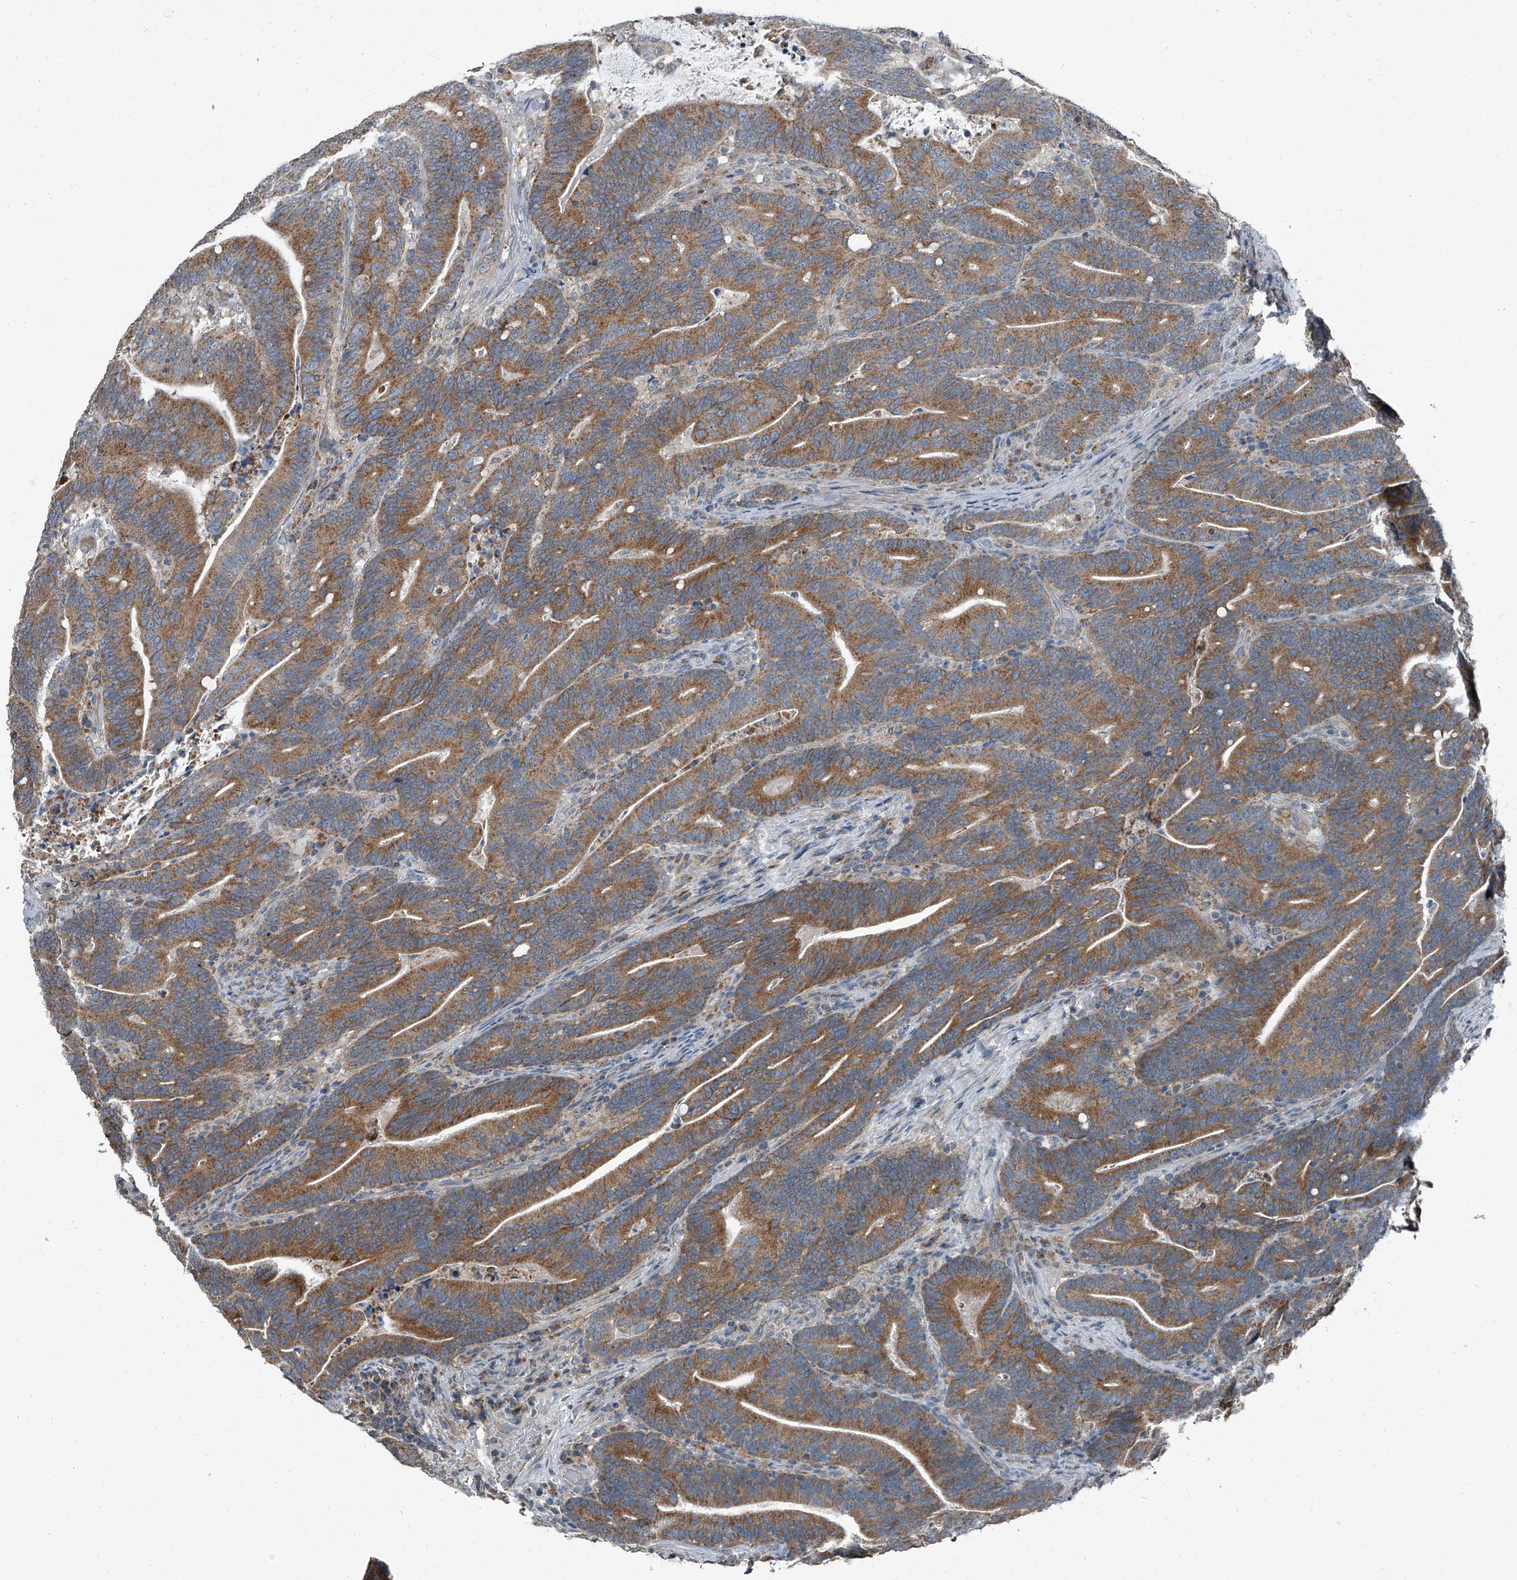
{"staining": {"intensity": "strong", "quantity": ">75%", "location": "cytoplasmic/membranous"}, "tissue": "colorectal cancer", "cell_type": "Tumor cells", "image_type": "cancer", "snomed": [{"axis": "morphology", "description": "Adenocarcinoma, NOS"}, {"axis": "topography", "description": "Colon"}], "caption": "High-magnification brightfield microscopy of colorectal cancer stained with DAB (brown) and counterstained with hematoxylin (blue). tumor cells exhibit strong cytoplasmic/membranous expression is seen in approximately>75% of cells.", "gene": "CHRNA7", "patient": {"sex": "female", "age": 66}}